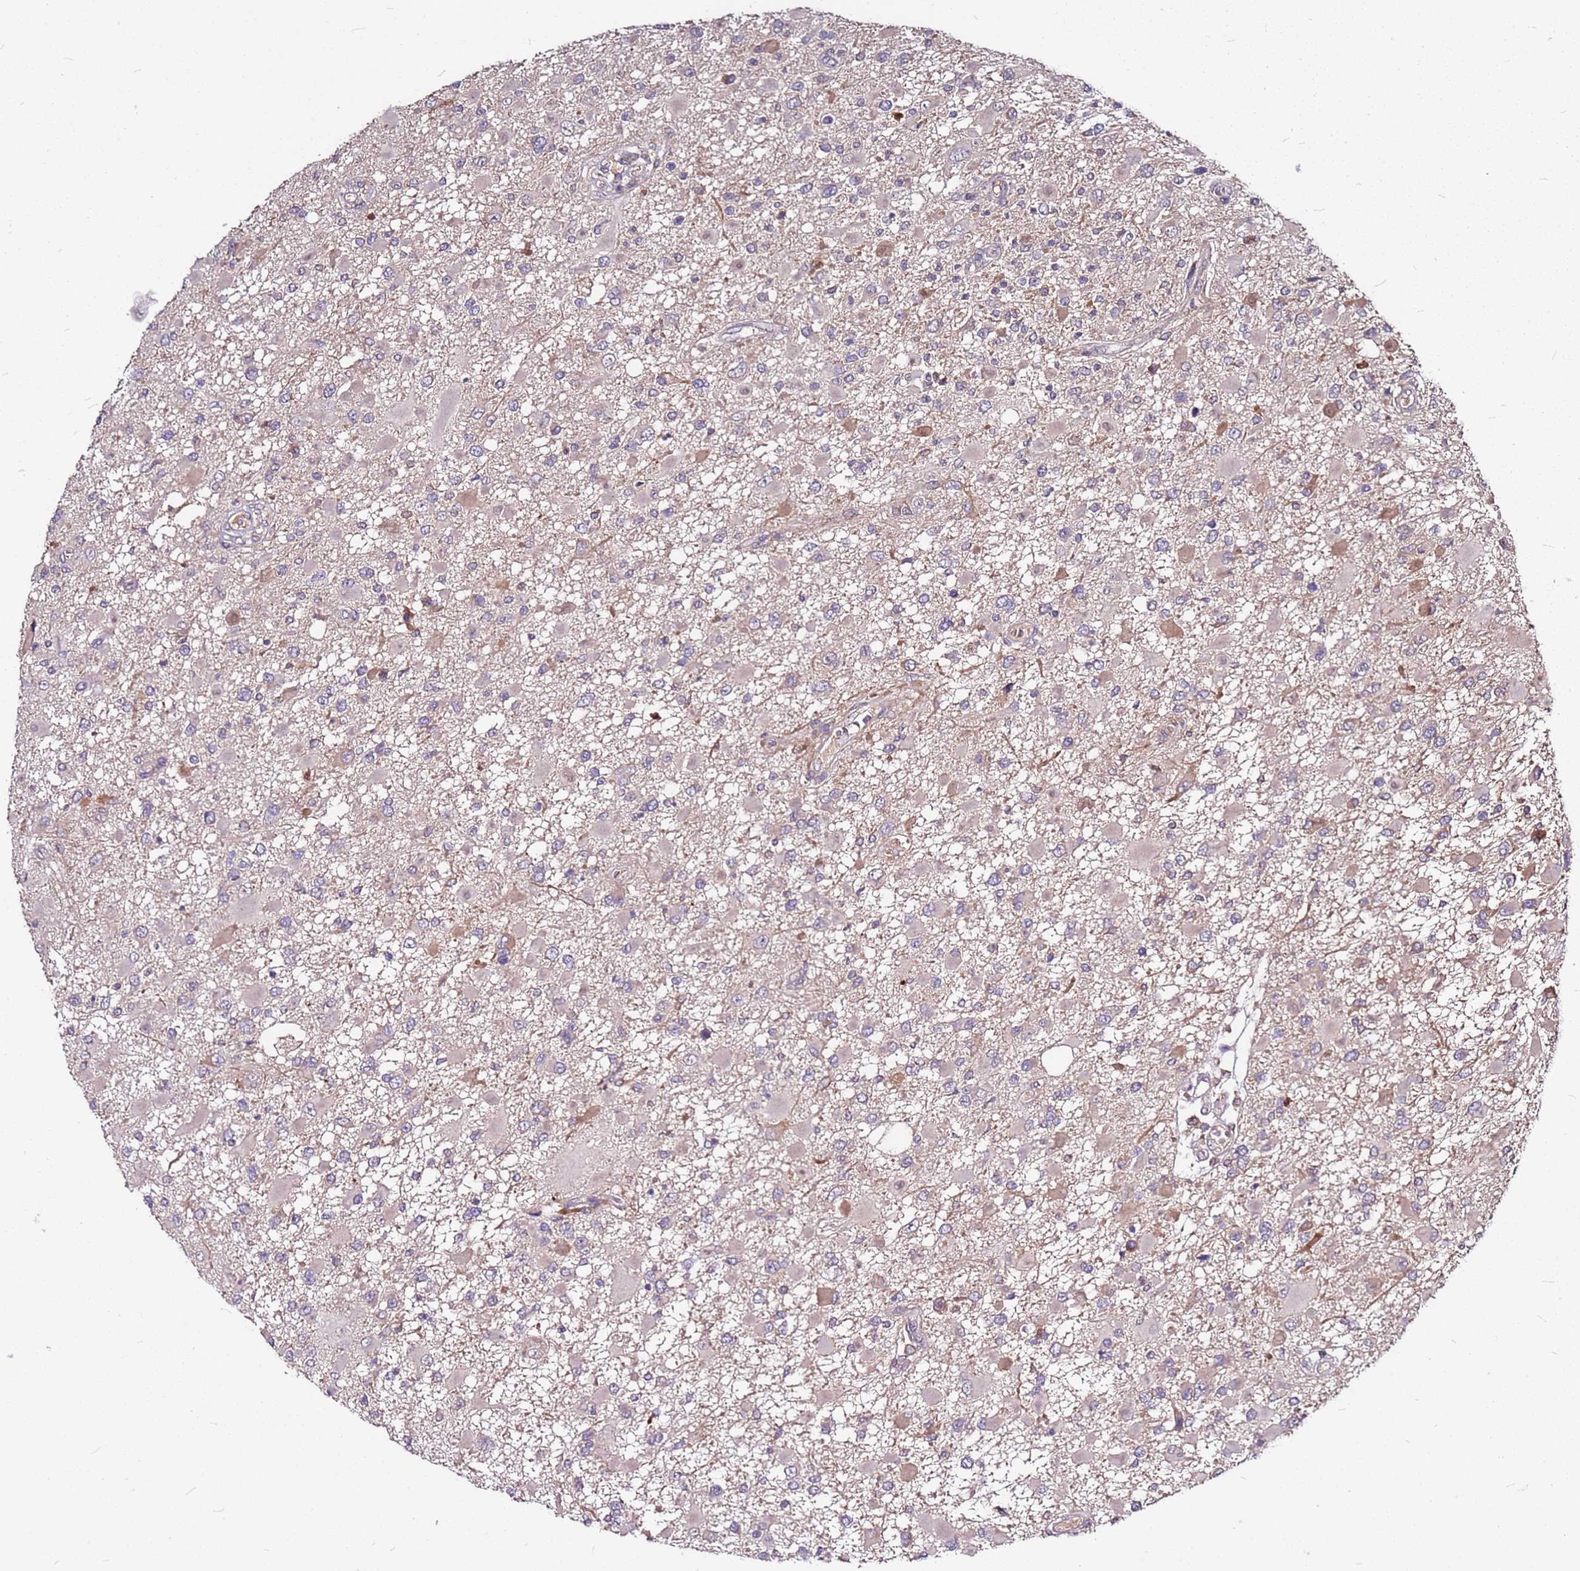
{"staining": {"intensity": "weak", "quantity": "<25%", "location": "cytoplasmic/membranous"}, "tissue": "glioma", "cell_type": "Tumor cells", "image_type": "cancer", "snomed": [{"axis": "morphology", "description": "Glioma, malignant, High grade"}, {"axis": "topography", "description": "Brain"}], "caption": "A micrograph of human glioma is negative for staining in tumor cells. (DAB immunohistochemistry (IHC), high magnification).", "gene": "DCDC2C", "patient": {"sex": "male", "age": 53}}